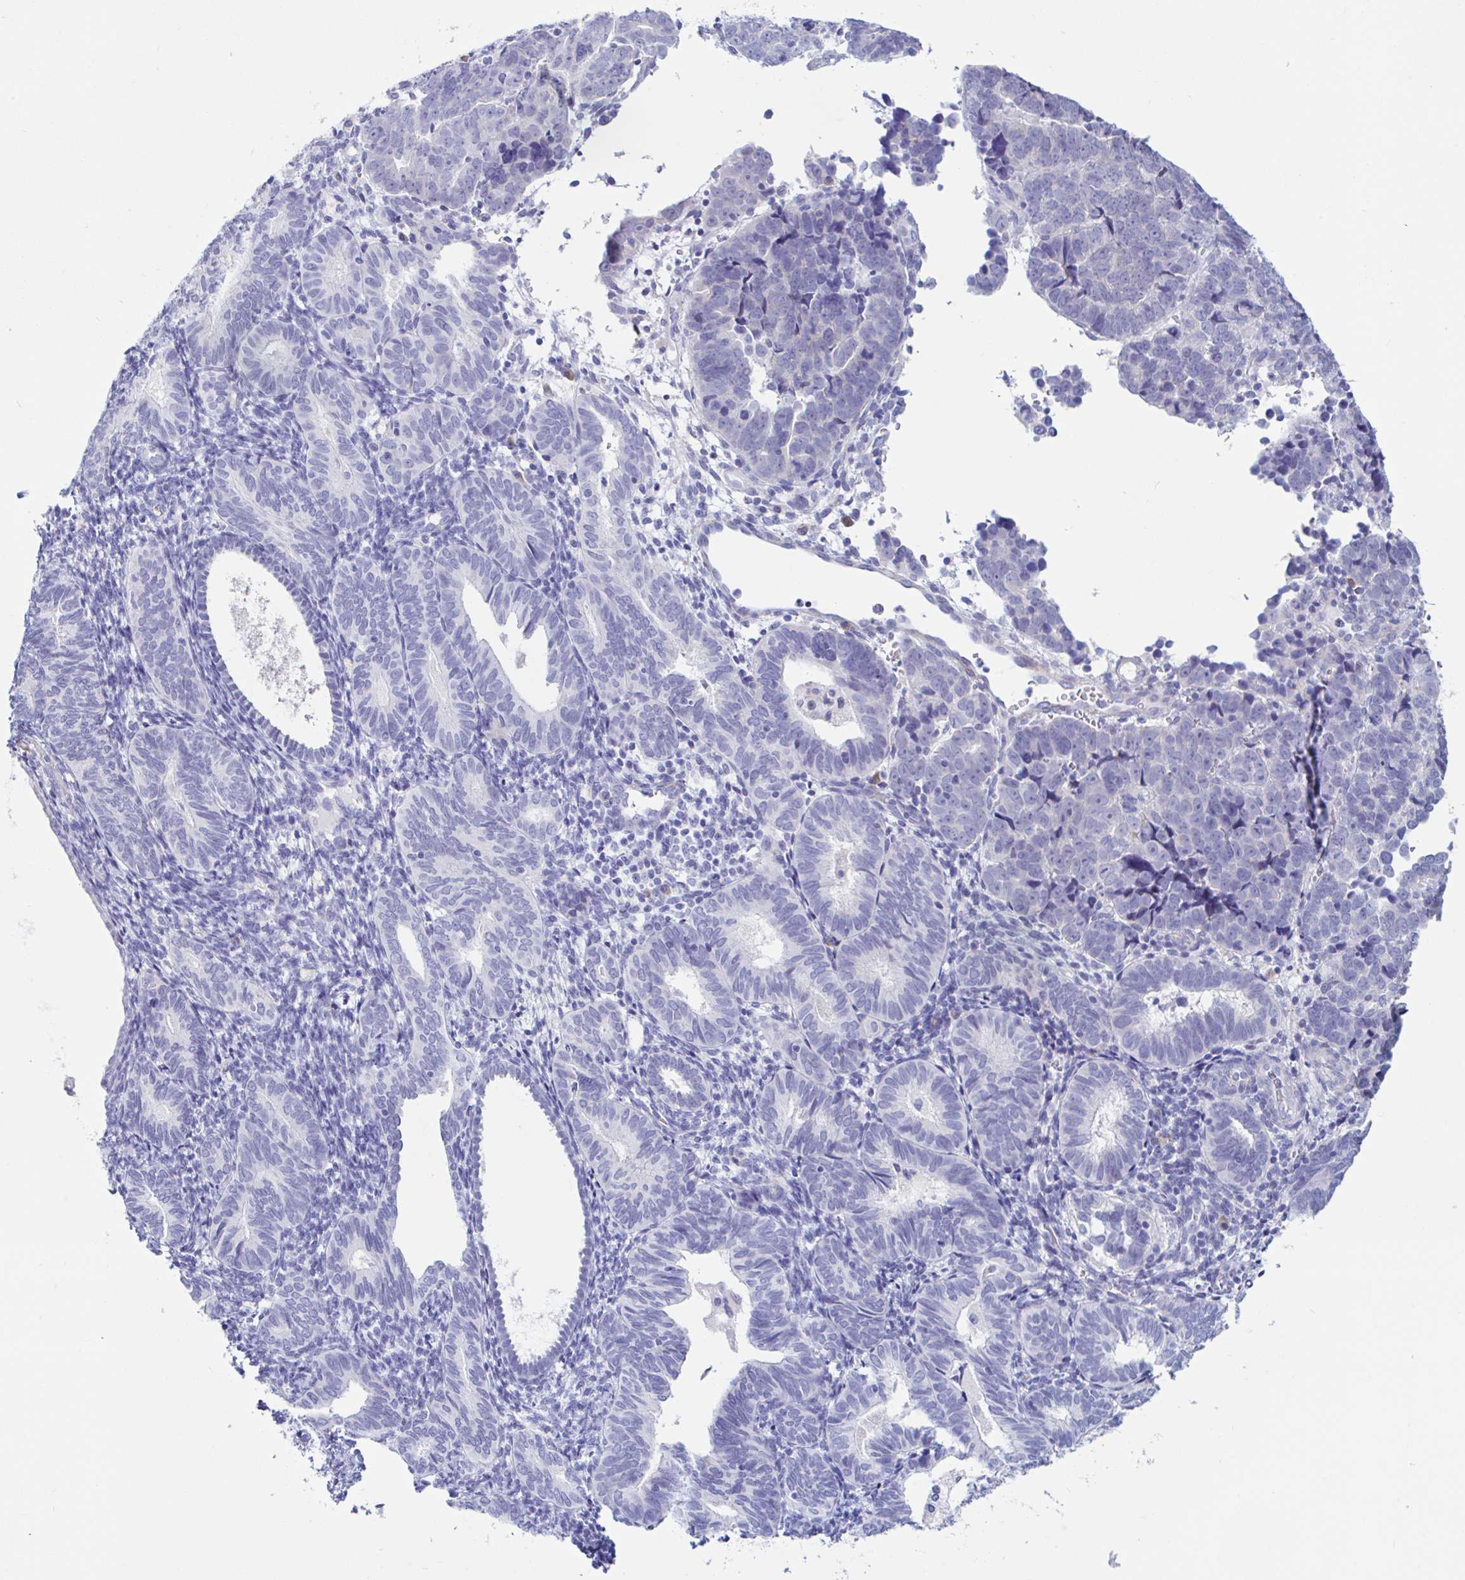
{"staining": {"intensity": "negative", "quantity": "none", "location": "none"}, "tissue": "endometrial cancer", "cell_type": "Tumor cells", "image_type": "cancer", "snomed": [{"axis": "morphology", "description": "Adenocarcinoma, NOS"}, {"axis": "topography", "description": "Endometrium"}], "caption": "High power microscopy histopathology image of an IHC photomicrograph of endometrial adenocarcinoma, revealing no significant positivity in tumor cells. (DAB (3,3'-diaminobenzidine) immunohistochemistry, high magnification).", "gene": "NBPF3", "patient": {"sex": "female", "age": 82}}